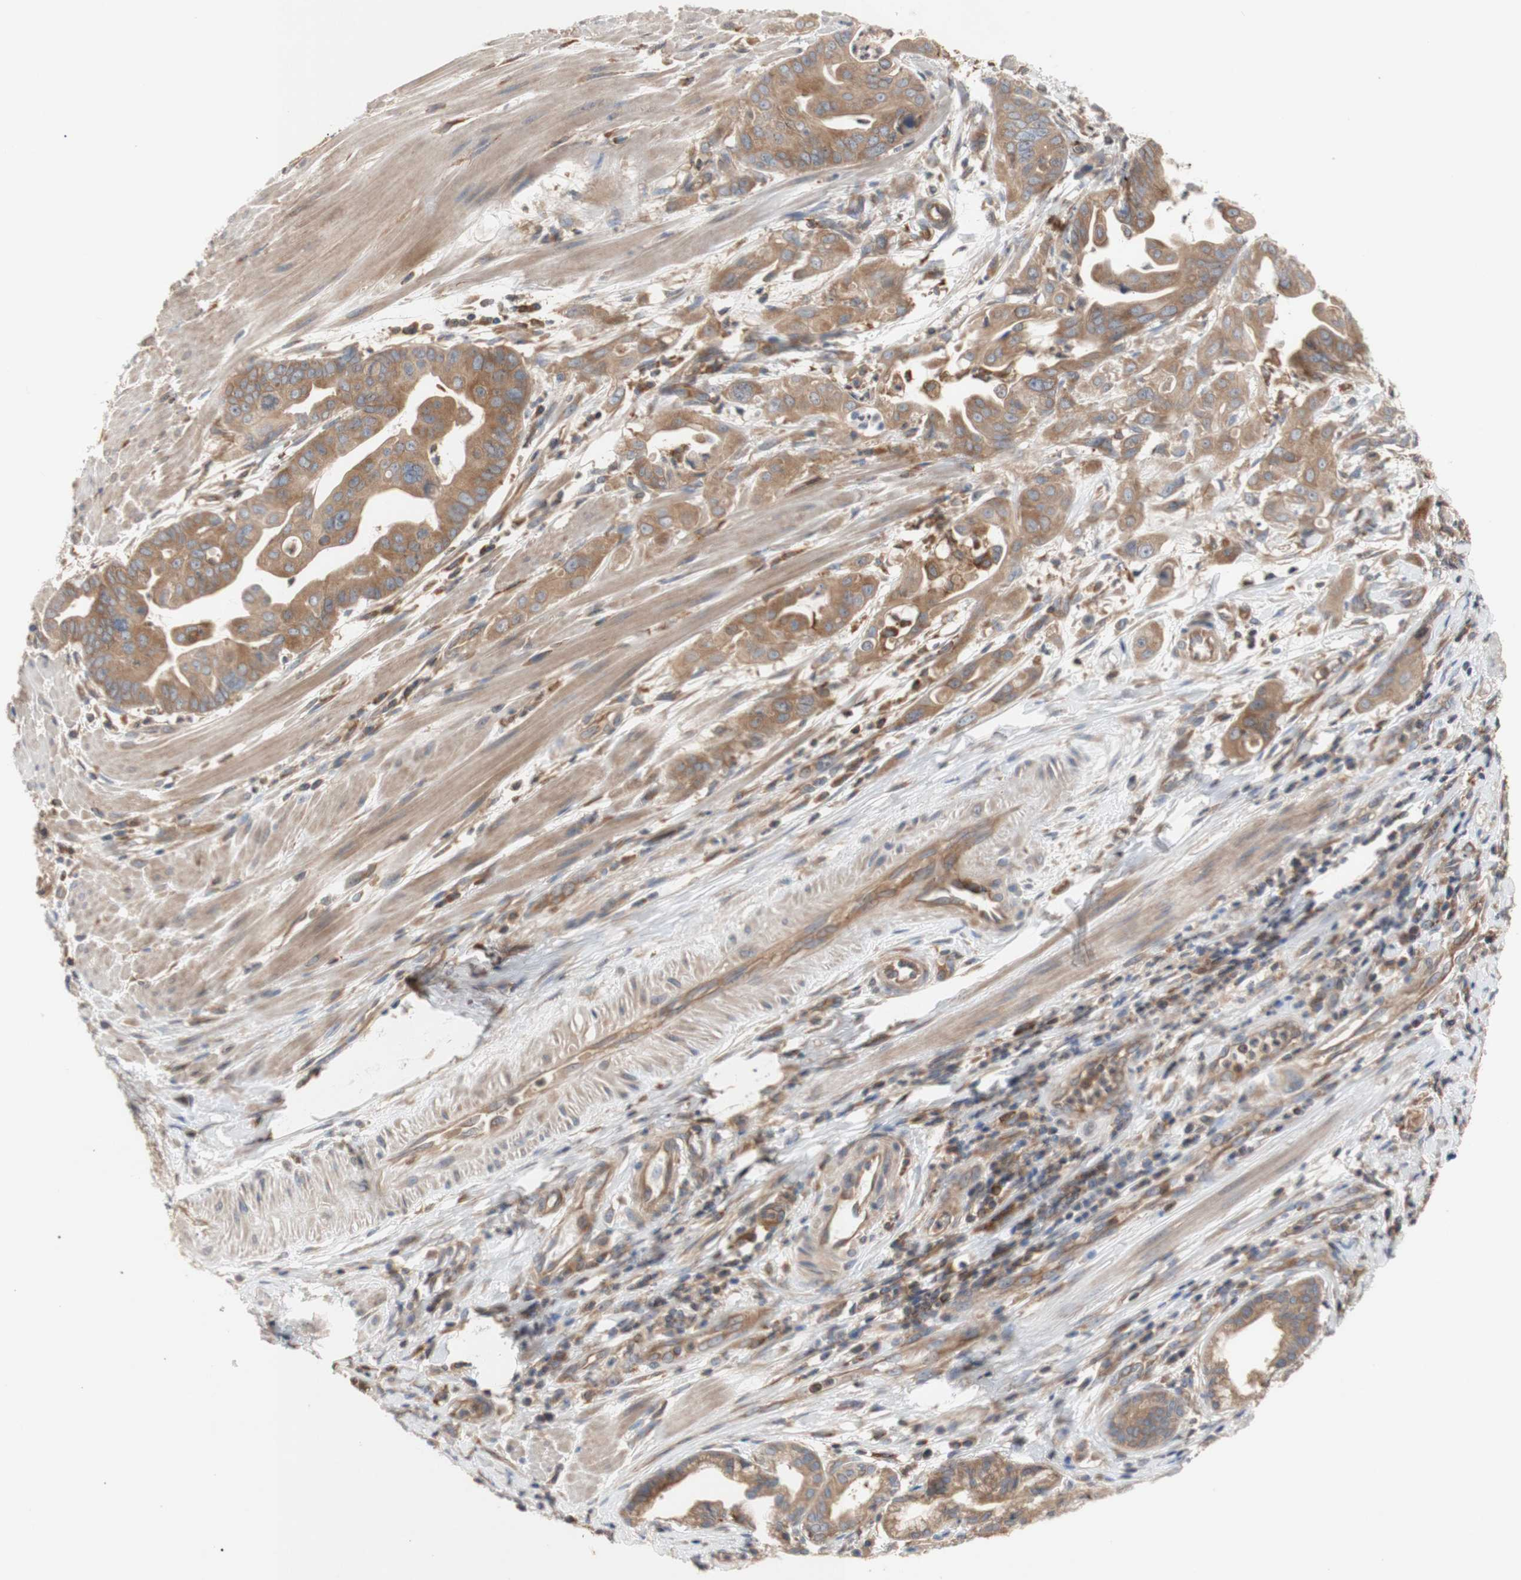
{"staining": {"intensity": "moderate", "quantity": ">75%", "location": "cytoplasmic/membranous"}, "tissue": "pancreatic cancer", "cell_type": "Tumor cells", "image_type": "cancer", "snomed": [{"axis": "morphology", "description": "Adenocarcinoma, NOS"}, {"axis": "topography", "description": "Pancreas"}], "caption": "A medium amount of moderate cytoplasmic/membranous expression is present in approximately >75% of tumor cells in adenocarcinoma (pancreatic) tissue. The protein of interest is shown in brown color, while the nuclei are stained blue.", "gene": "IKBKG", "patient": {"sex": "female", "age": 75}}